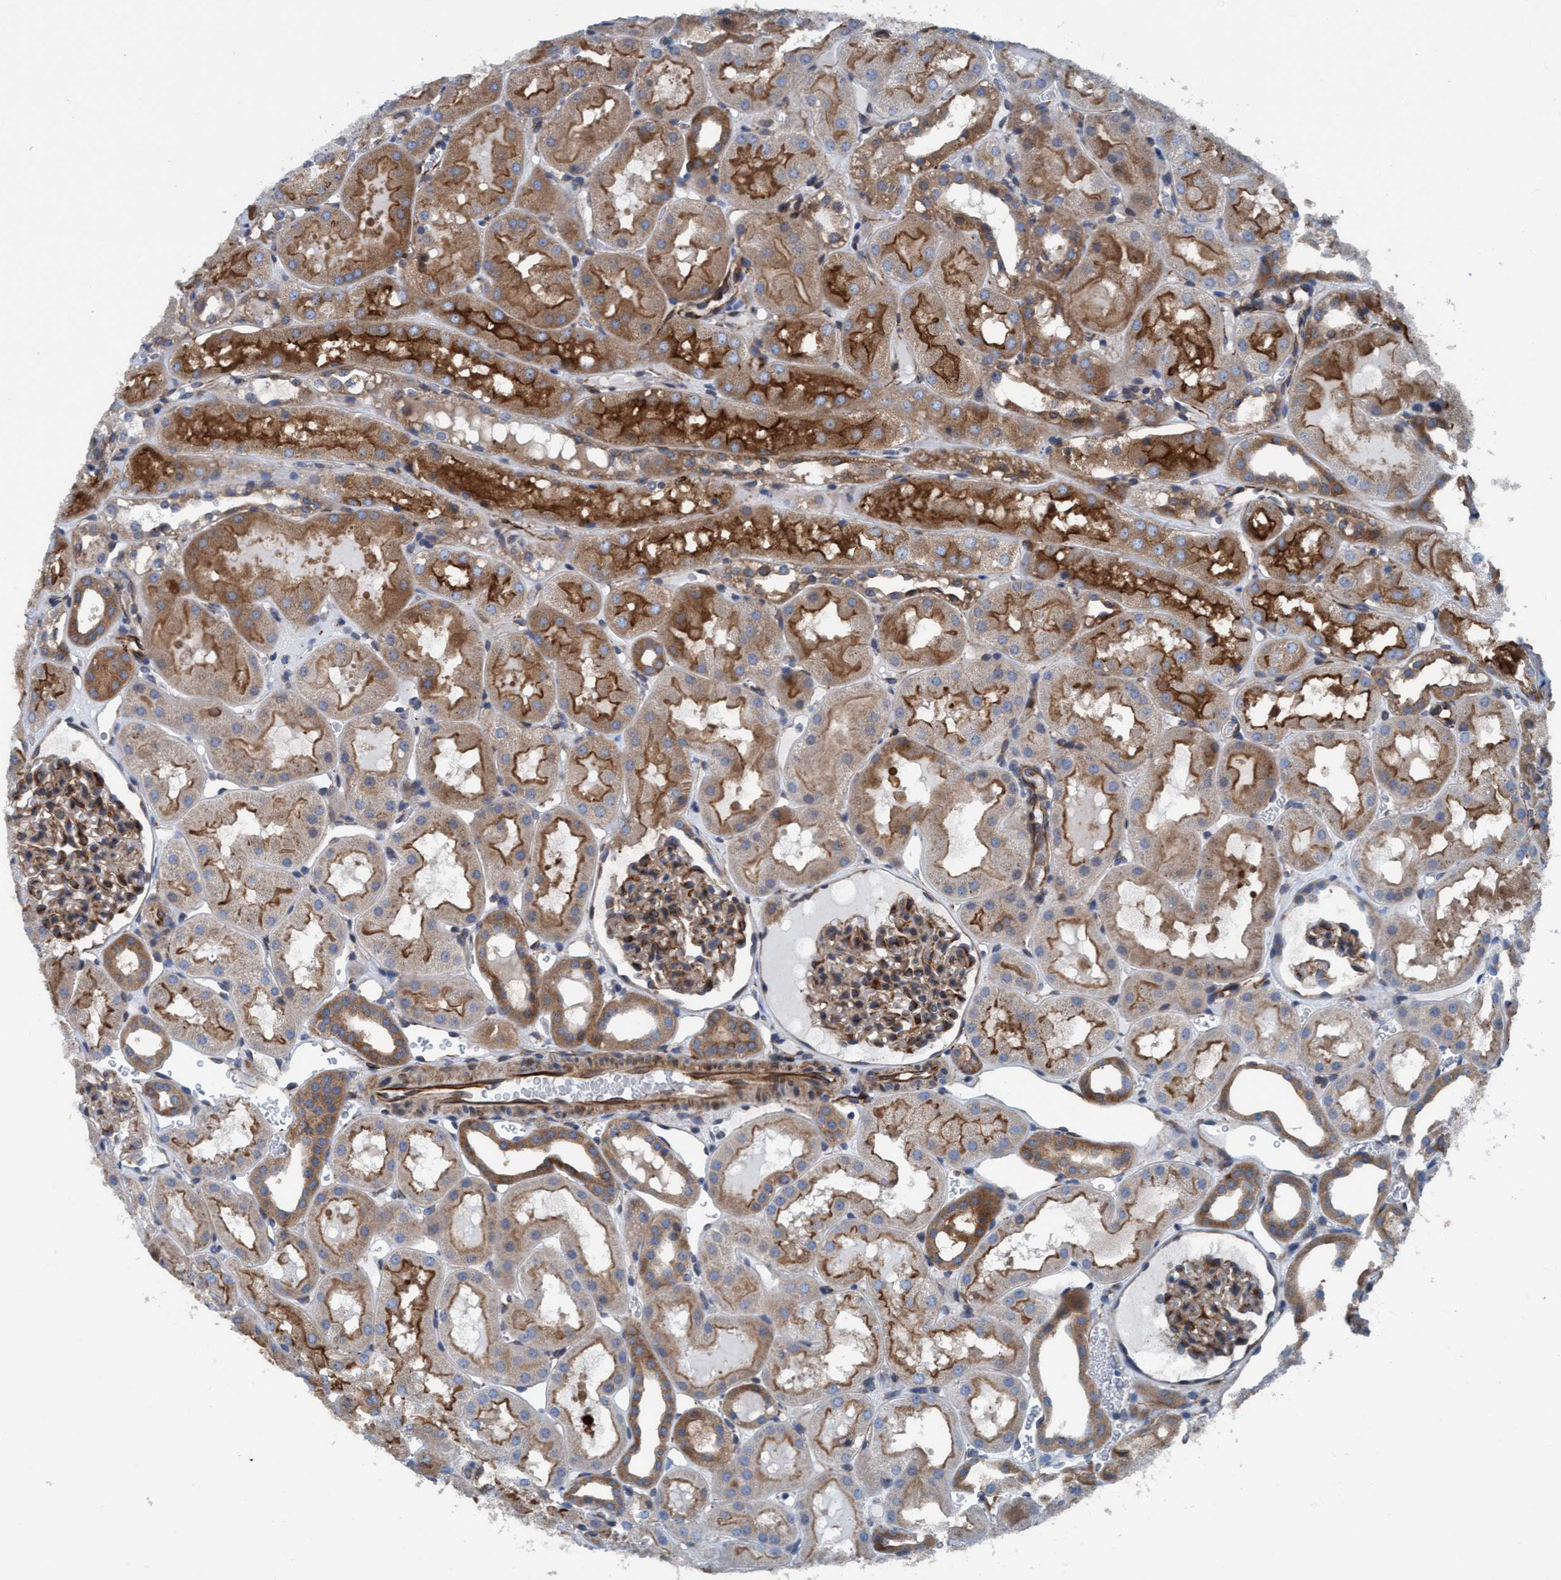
{"staining": {"intensity": "moderate", "quantity": ">75%", "location": "cytoplasmic/membranous"}, "tissue": "kidney", "cell_type": "Cells in glomeruli", "image_type": "normal", "snomed": [{"axis": "morphology", "description": "Normal tissue, NOS"}, {"axis": "topography", "description": "Kidney"}, {"axis": "topography", "description": "Urinary bladder"}], "caption": "Moderate cytoplasmic/membranous positivity is identified in approximately >75% of cells in glomeruli in unremarkable kidney. (DAB IHC with brightfield microscopy, high magnification).", "gene": "NMT1", "patient": {"sex": "male", "age": 16}}